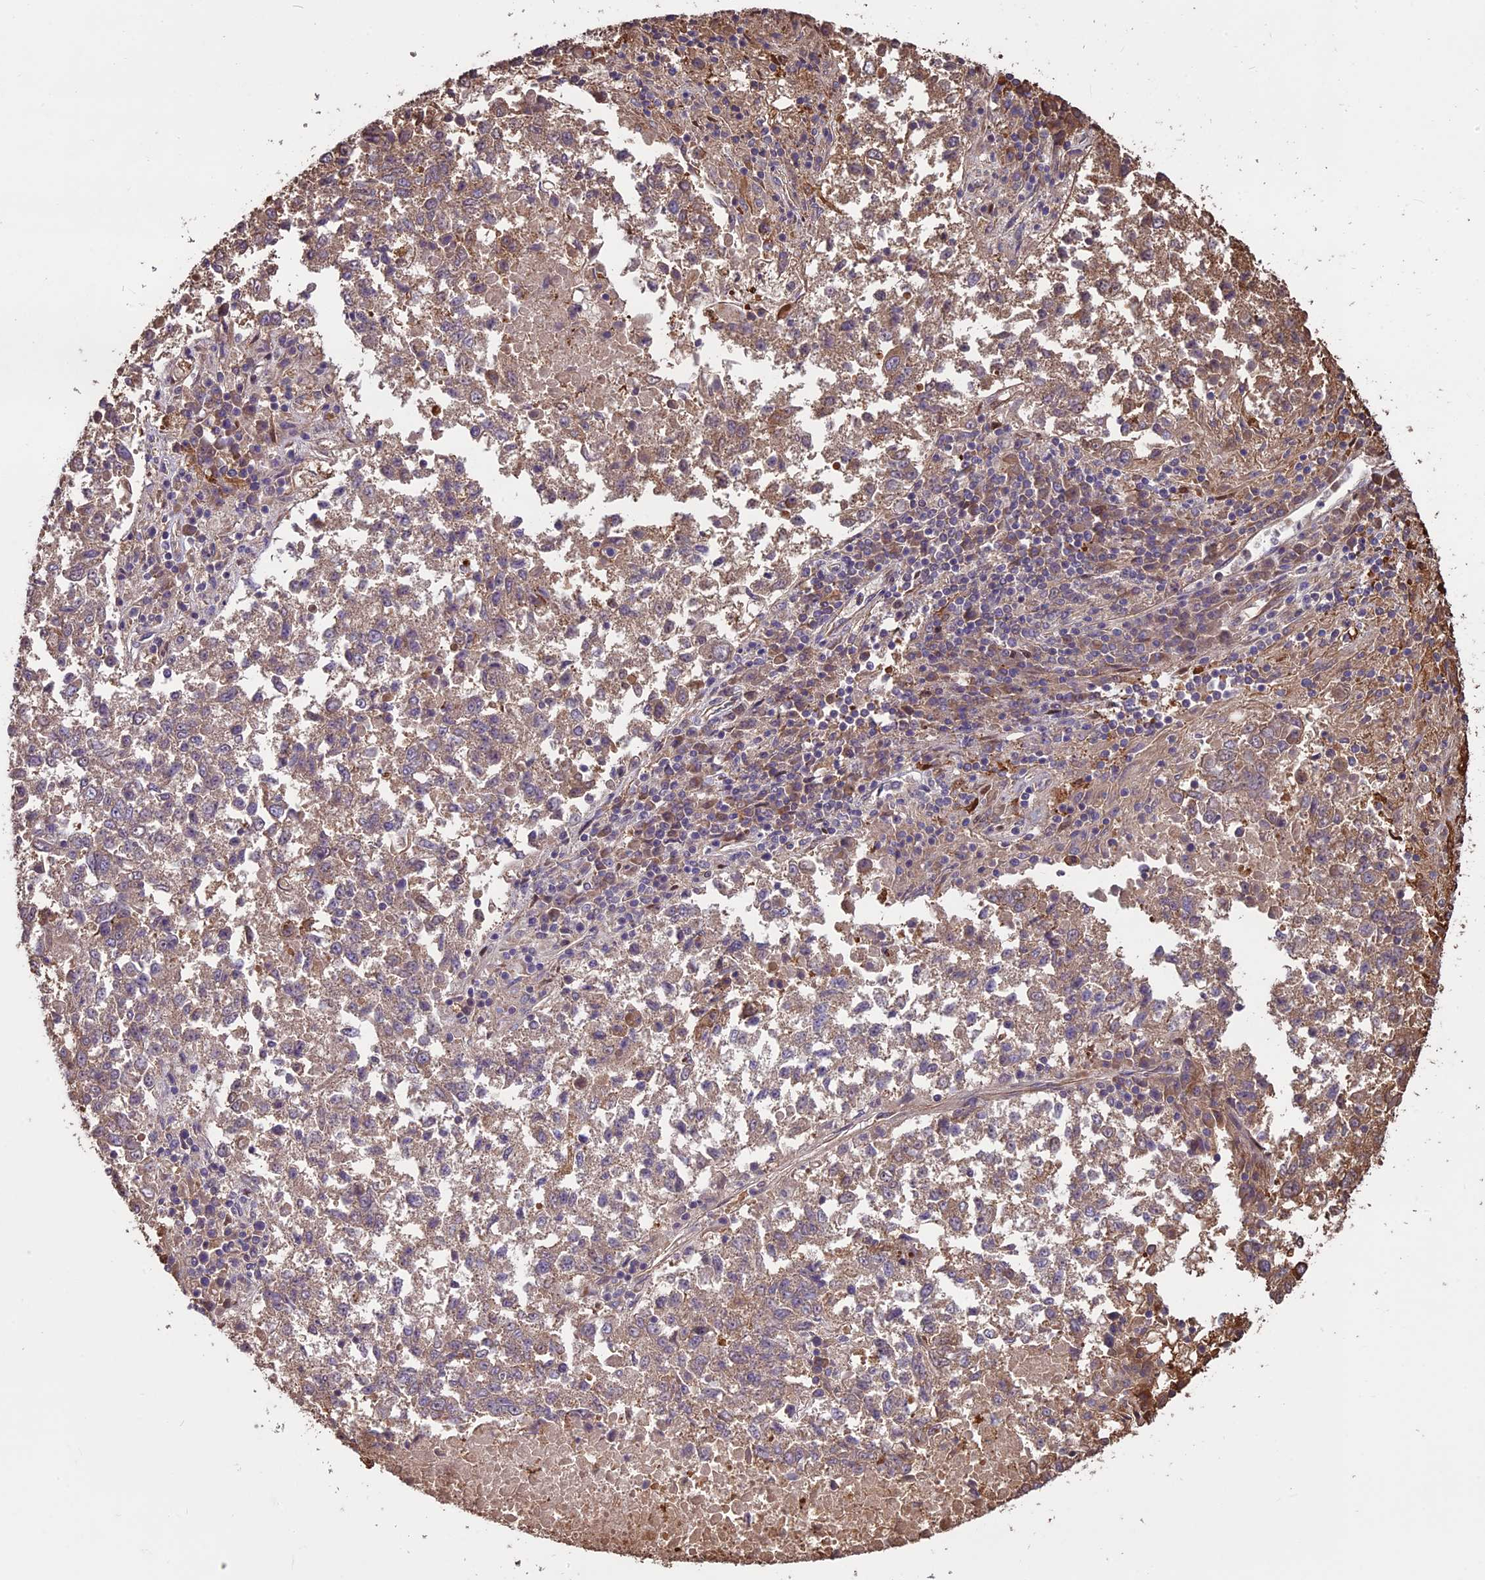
{"staining": {"intensity": "weak", "quantity": ">75%", "location": "cytoplasmic/membranous"}, "tissue": "lung cancer", "cell_type": "Tumor cells", "image_type": "cancer", "snomed": [{"axis": "morphology", "description": "Squamous cell carcinoma, NOS"}, {"axis": "topography", "description": "Lung"}], "caption": "Immunohistochemistry (IHC) staining of squamous cell carcinoma (lung), which displays low levels of weak cytoplasmic/membranous expression in approximately >75% of tumor cells indicating weak cytoplasmic/membranous protein positivity. The staining was performed using DAB (brown) for protein detection and nuclei were counterstained in hematoxylin (blue).", "gene": "VWA3A", "patient": {"sex": "male", "age": 73}}